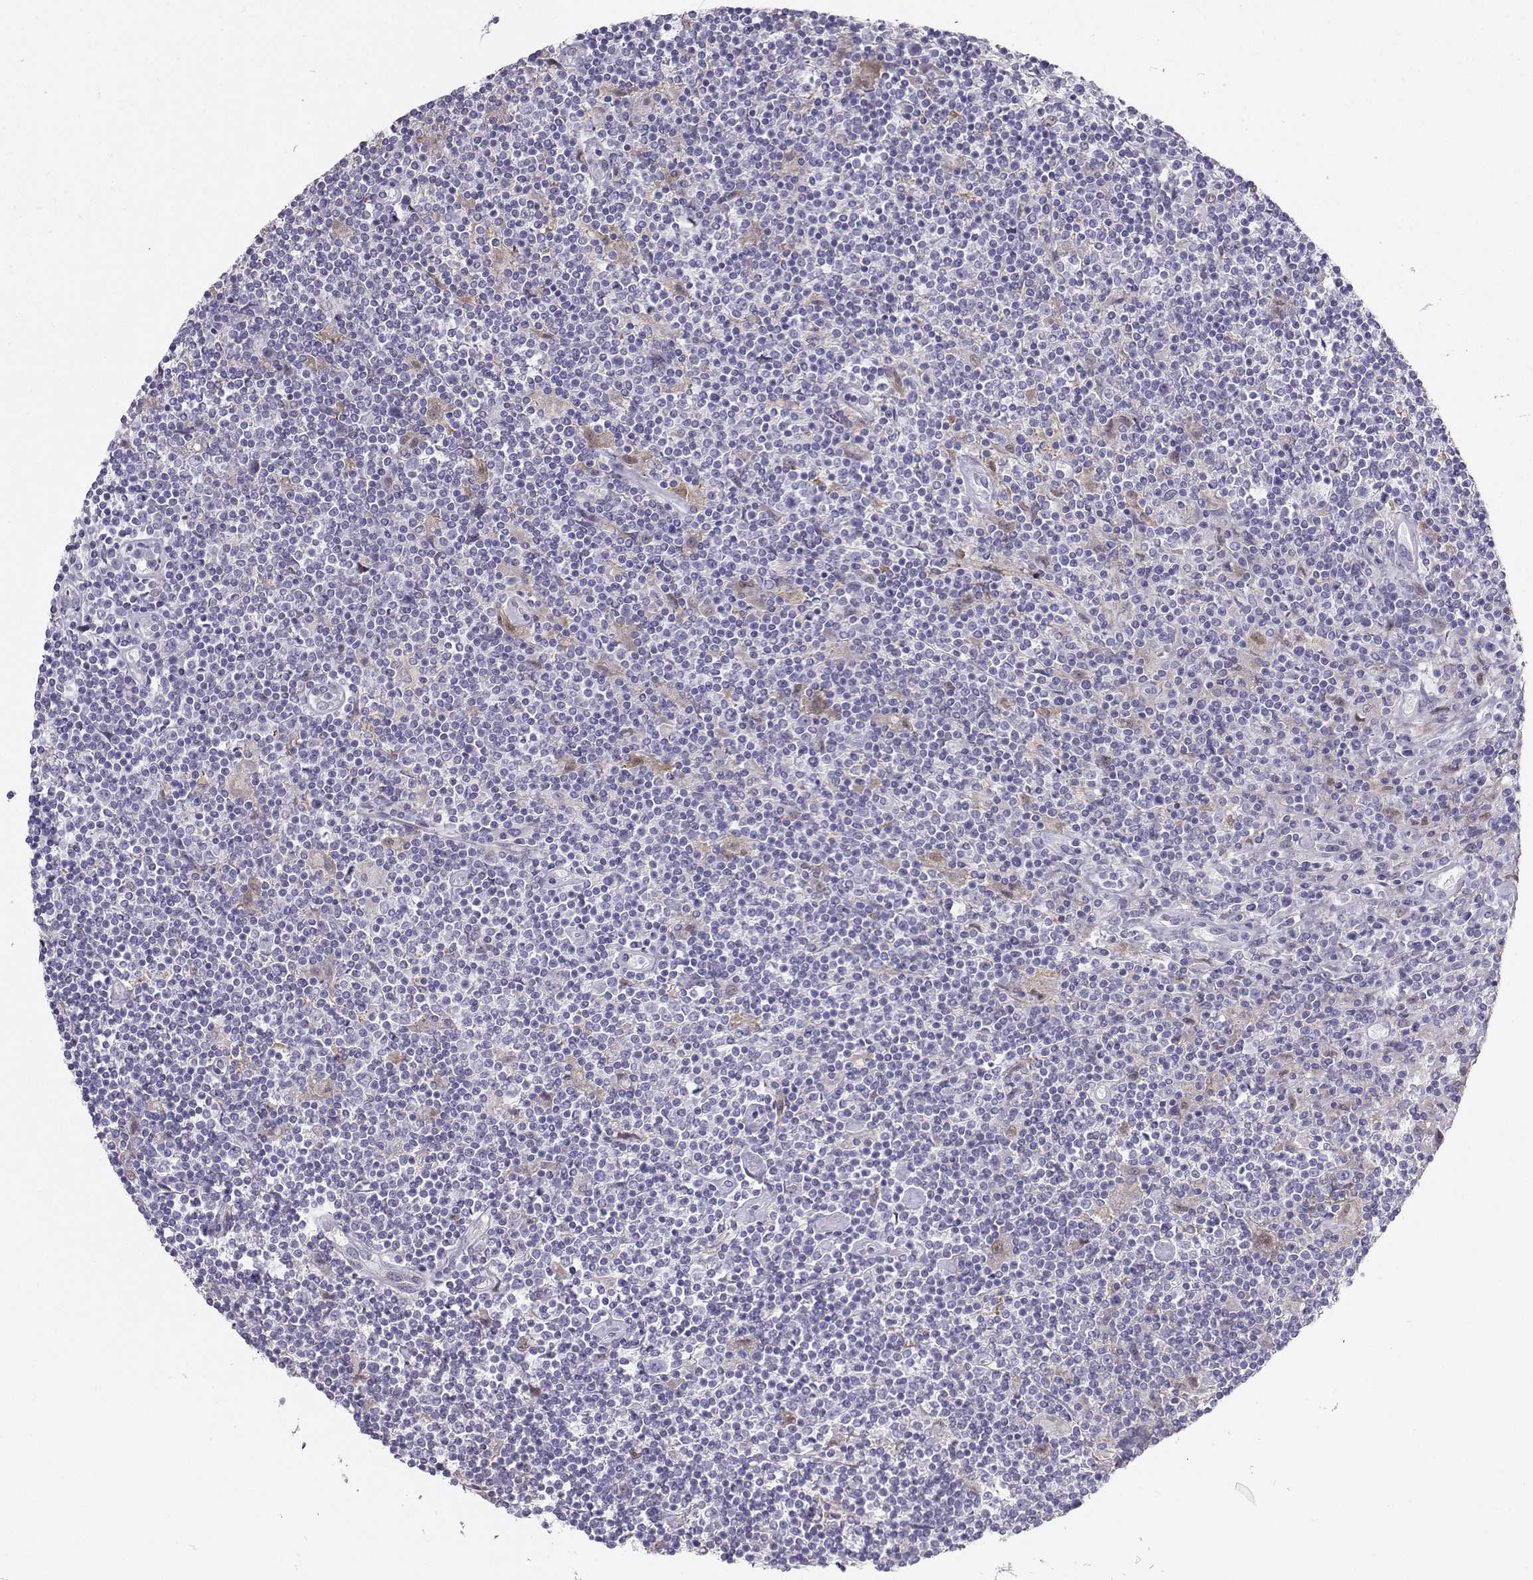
{"staining": {"intensity": "weak", "quantity": ">75%", "location": "cytoplasmic/membranous"}, "tissue": "lymphoma", "cell_type": "Tumor cells", "image_type": "cancer", "snomed": [{"axis": "morphology", "description": "Hodgkin's disease, NOS"}, {"axis": "topography", "description": "Lymph node"}], "caption": "Weak cytoplasmic/membranous staining for a protein is appreciated in about >75% of tumor cells of lymphoma using immunohistochemistry.", "gene": "DCLK3", "patient": {"sex": "male", "age": 40}}